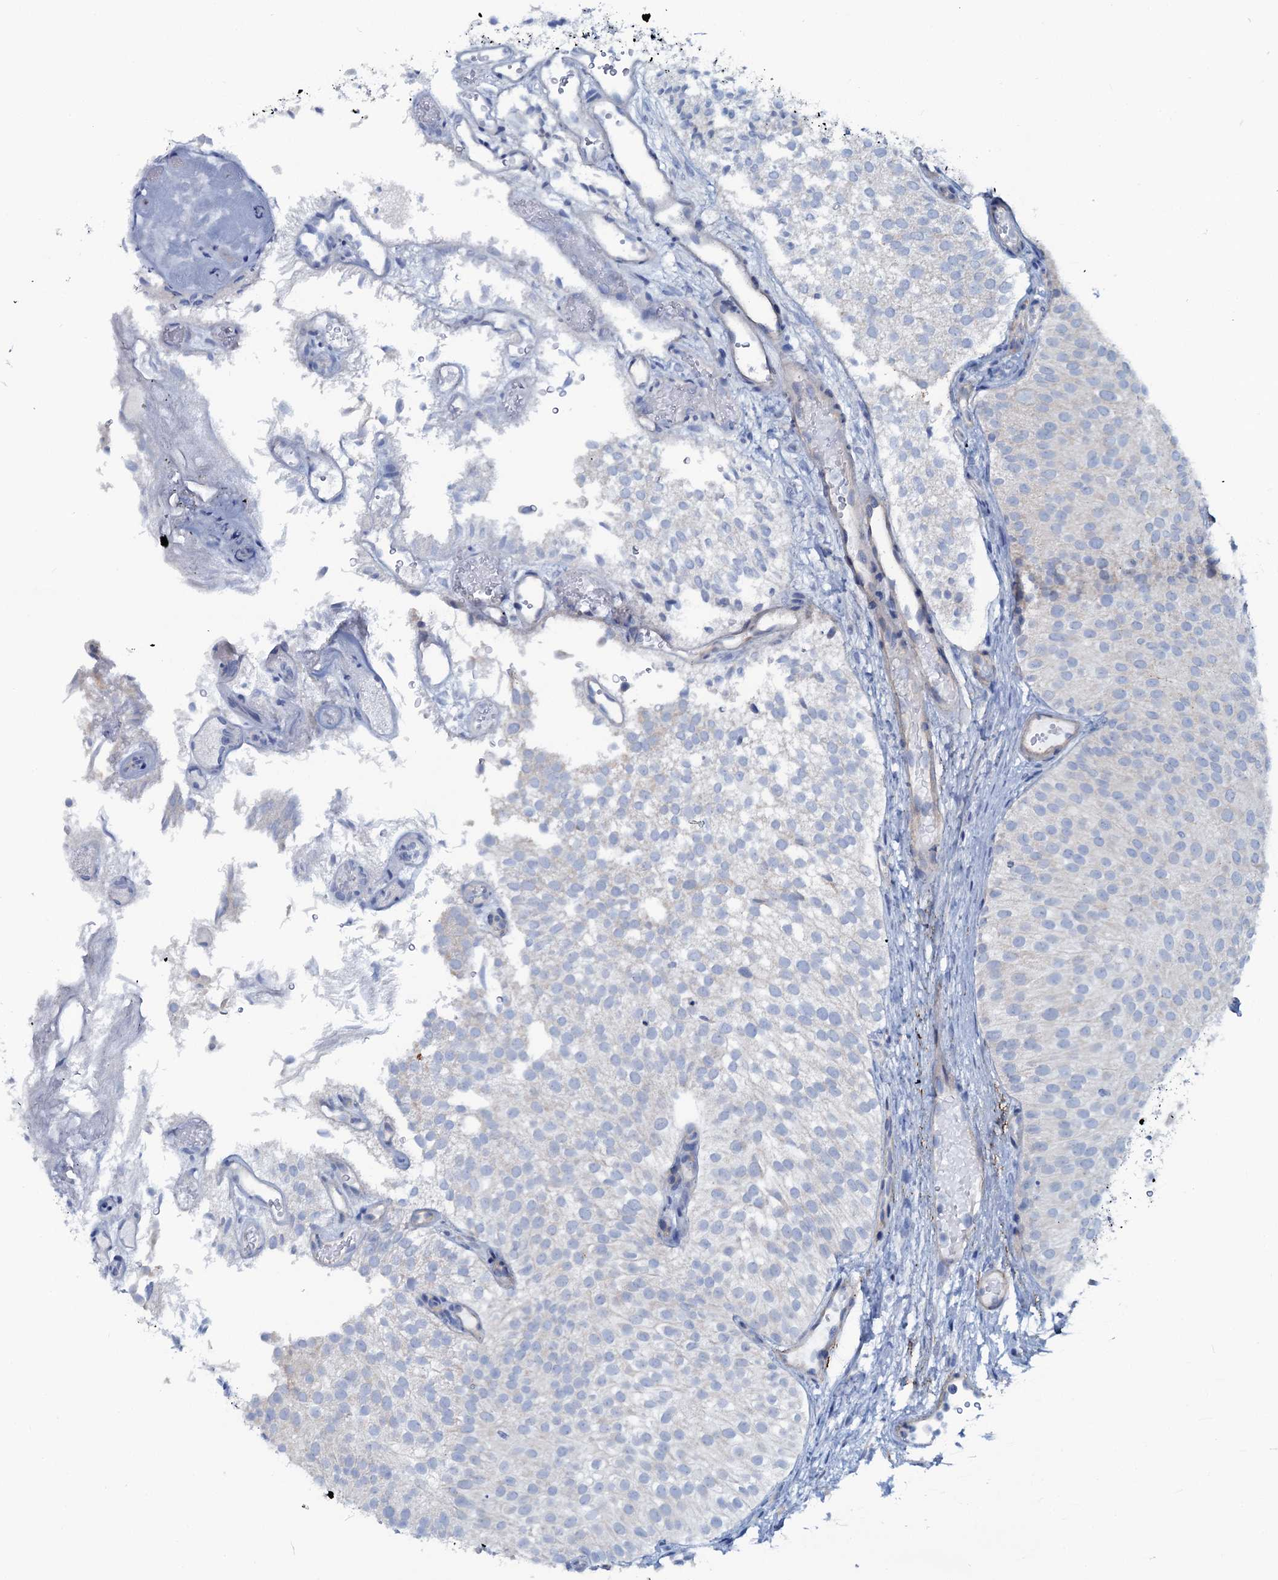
{"staining": {"intensity": "negative", "quantity": "none", "location": "none"}, "tissue": "urothelial cancer", "cell_type": "Tumor cells", "image_type": "cancer", "snomed": [{"axis": "morphology", "description": "Urothelial carcinoma, Low grade"}, {"axis": "topography", "description": "Urinary bladder"}], "caption": "The IHC image has no significant staining in tumor cells of low-grade urothelial carcinoma tissue.", "gene": "SLC1A3", "patient": {"sex": "male", "age": 78}}